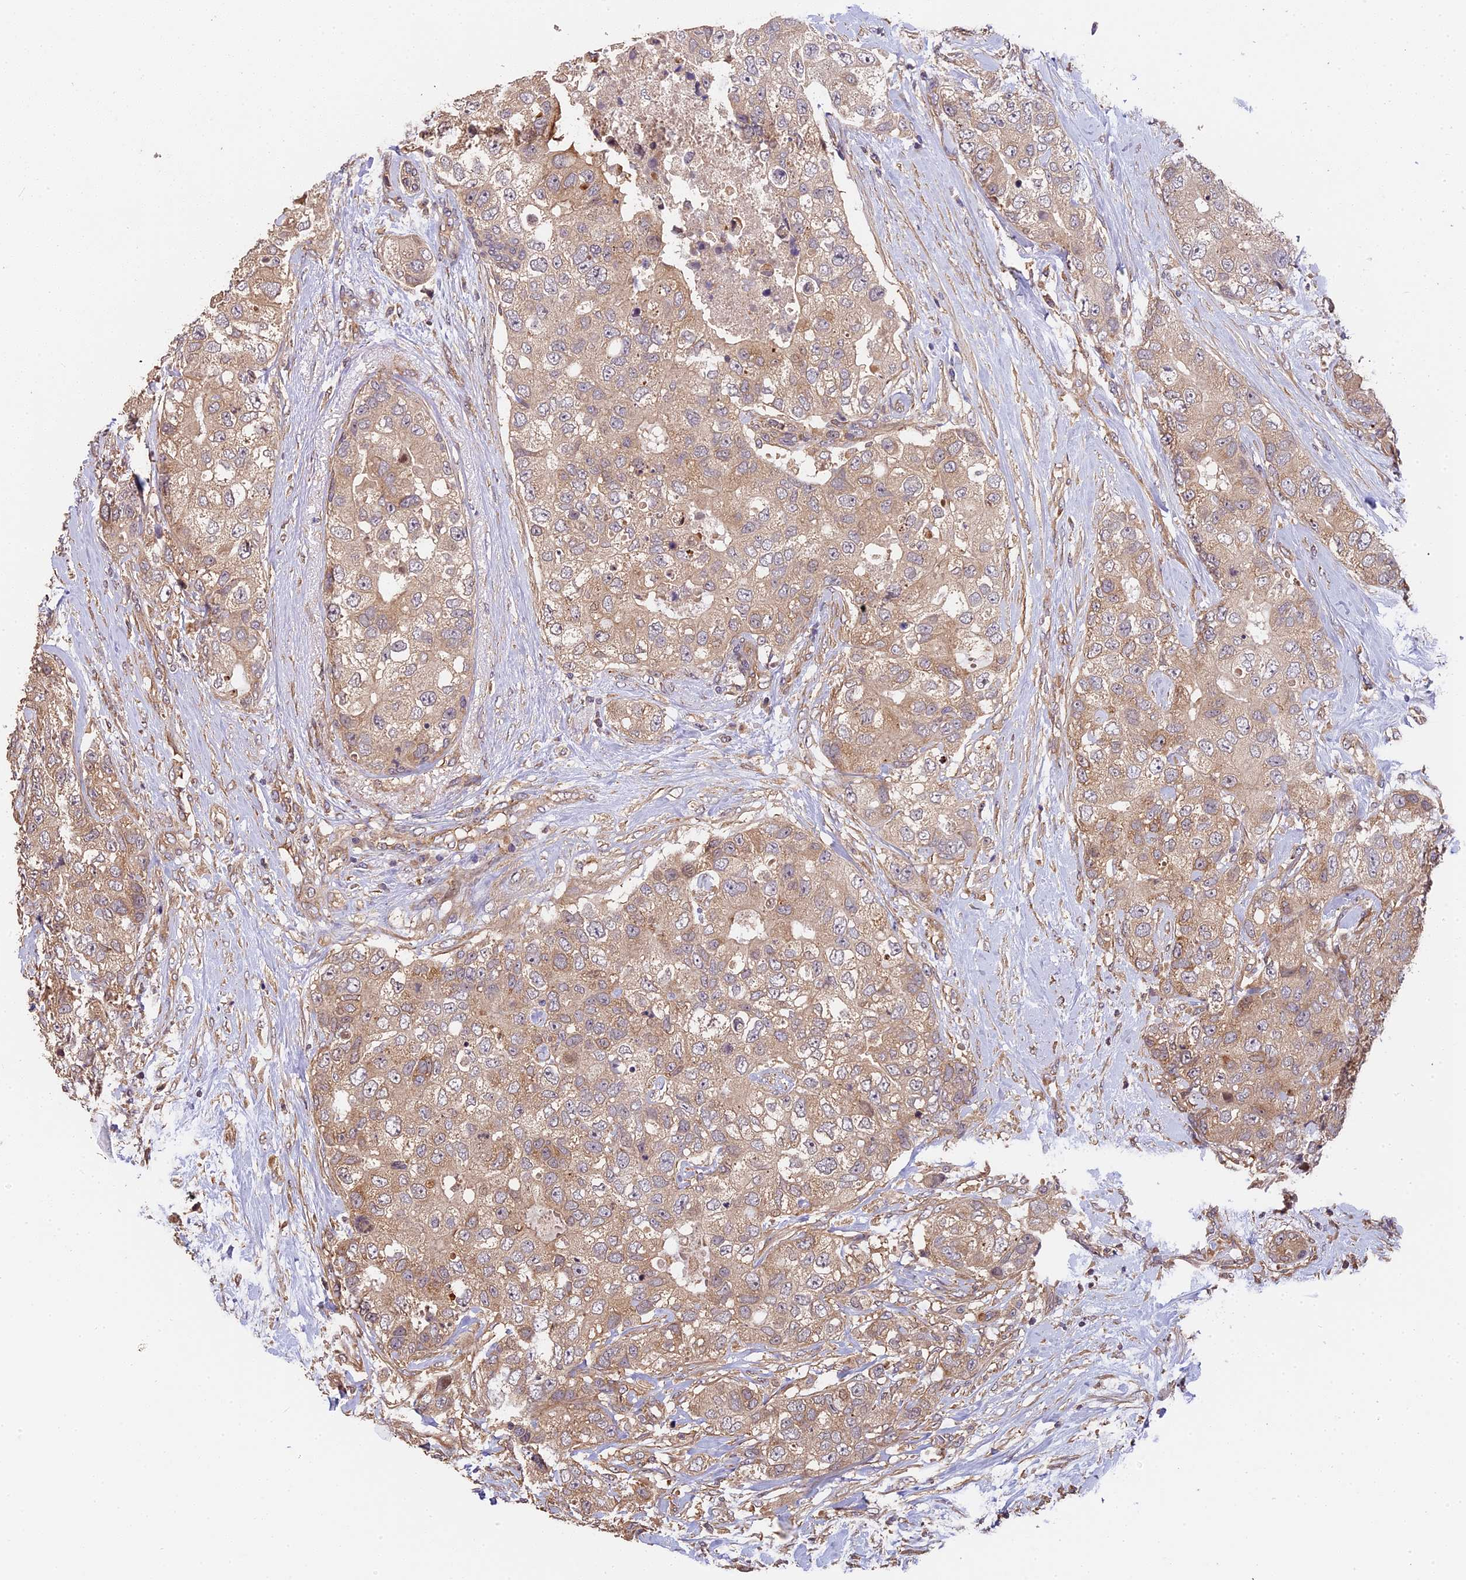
{"staining": {"intensity": "weak", "quantity": ">75%", "location": "cytoplasmic/membranous"}, "tissue": "breast cancer", "cell_type": "Tumor cells", "image_type": "cancer", "snomed": [{"axis": "morphology", "description": "Duct carcinoma"}, {"axis": "topography", "description": "Breast"}], "caption": "Weak cytoplasmic/membranous protein positivity is seen in approximately >75% of tumor cells in breast cancer (invasive ductal carcinoma). (Brightfield microscopy of DAB IHC at high magnification).", "gene": "ARHGAP17", "patient": {"sex": "female", "age": 62}}